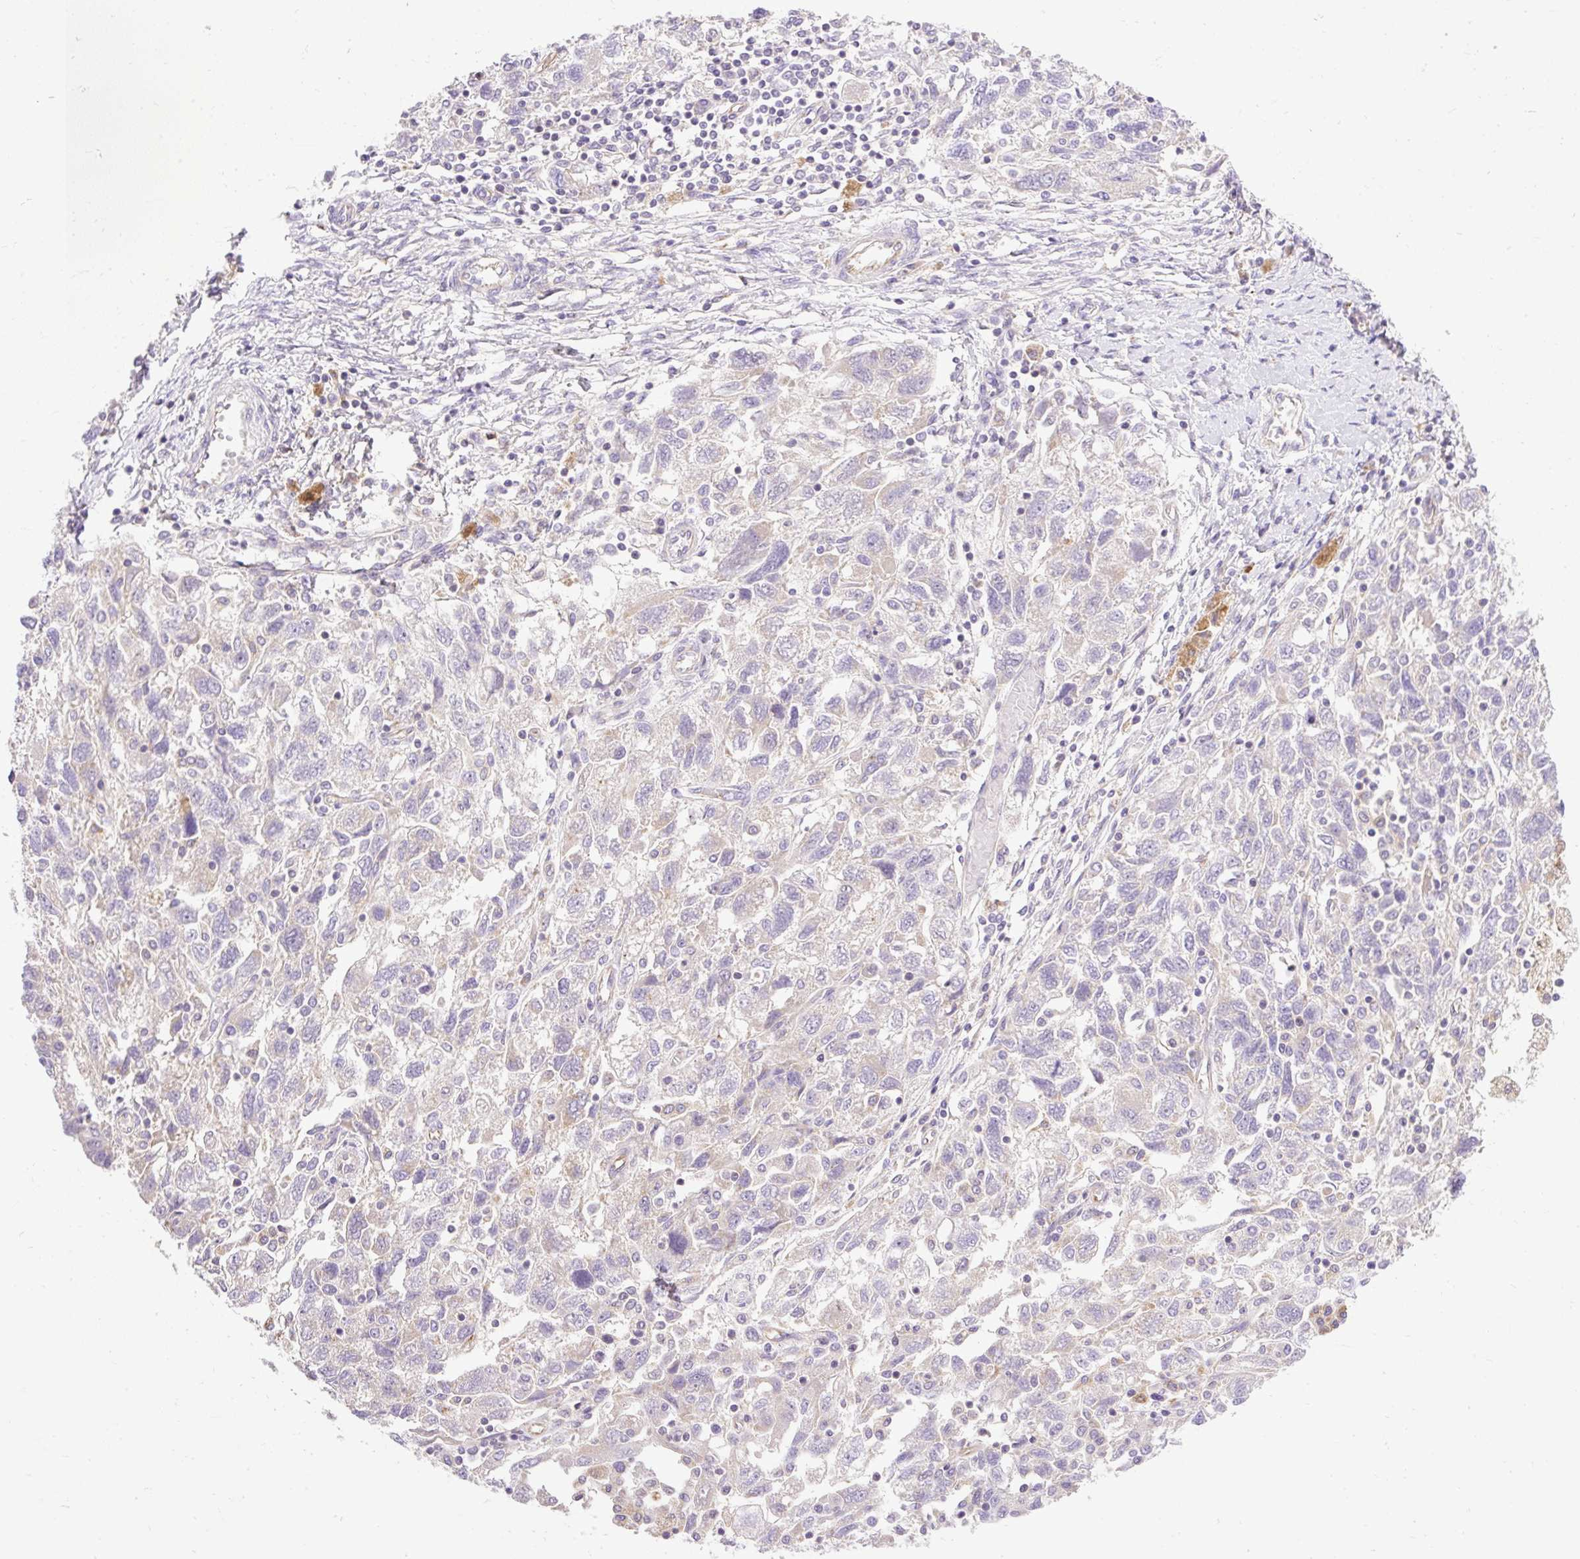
{"staining": {"intensity": "negative", "quantity": "none", "location": "none"}, "tissue": "ovarian cancer", "cell_type": "Tumor cells", "image_type": "cancer", "snomed": [{"axis": "morphology", "description": "Carcinoma, NOS"}, {"axis": "morphology", "description": "Cystadenocarcinoma, serous, NOS"}, {"axis": "topography", "description": "Ovary"}], "caption": "This is an immunohistochemistry micrograph of human ovarian cancer. There is no staining in tumor cells.", "gene": "HEXB", "patient": {"sex": "female", "age": 69}}